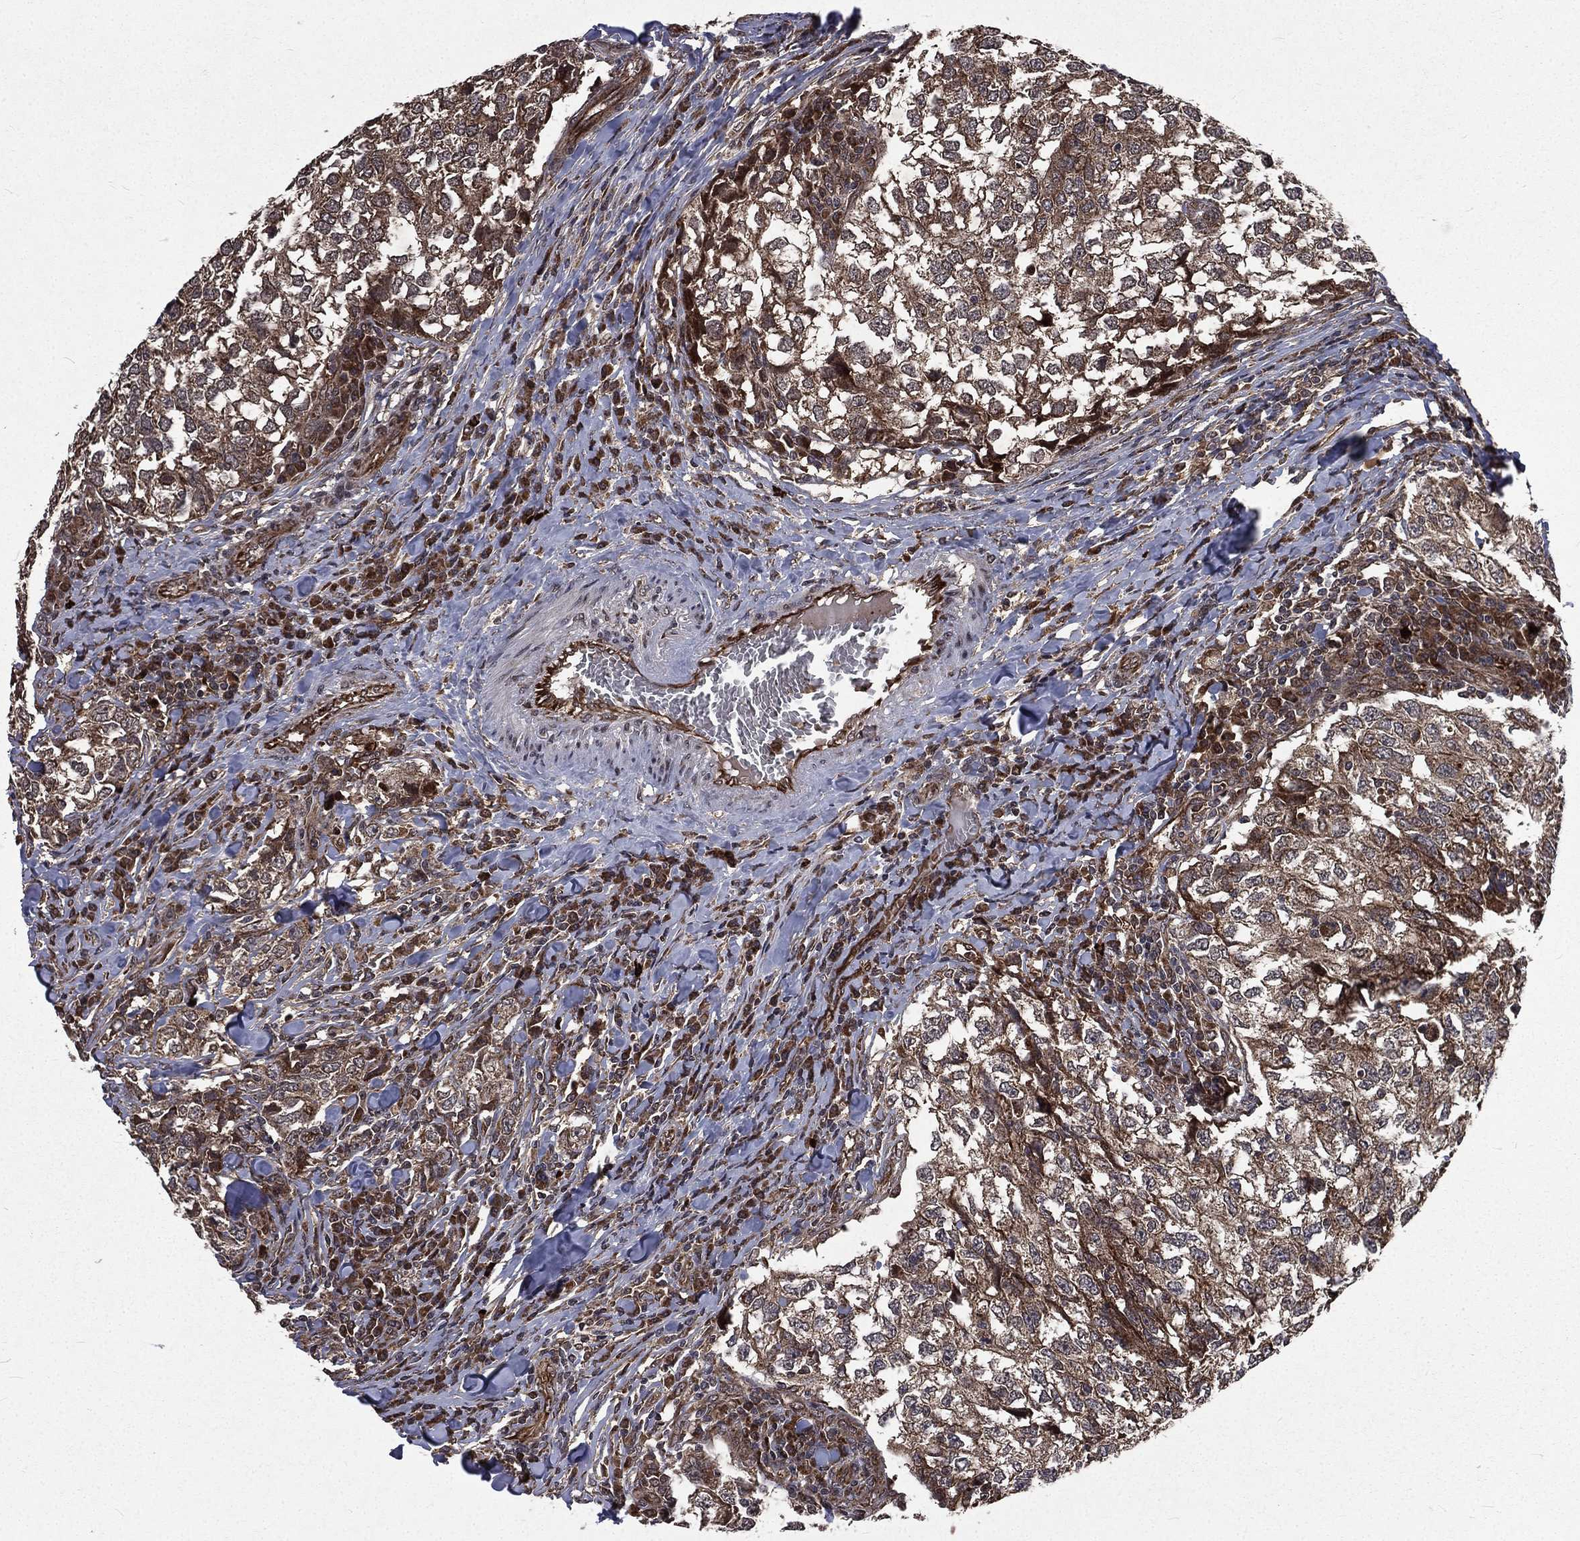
{"staining": {"intensity": "moderate", "quantity": ">75%", "location": "cytoplasmic/membranous"}, "tissue": "breast cancer", "cell_type": "Tumor cells", "image_type": "cancer", "snomed": [{"axis": "morphology", "description": "Duct carcinoma"}, {"axis": "topography", "description": "Breast"}], "caption": "Protein staining exhibits moderate cytoplasmic/membranous staining in approximately >75% of tumor cells in breast cancer (invasive ductal carcinoma).", "gene": "LENG8", "patient": {"sex": "female", "age": 30}}